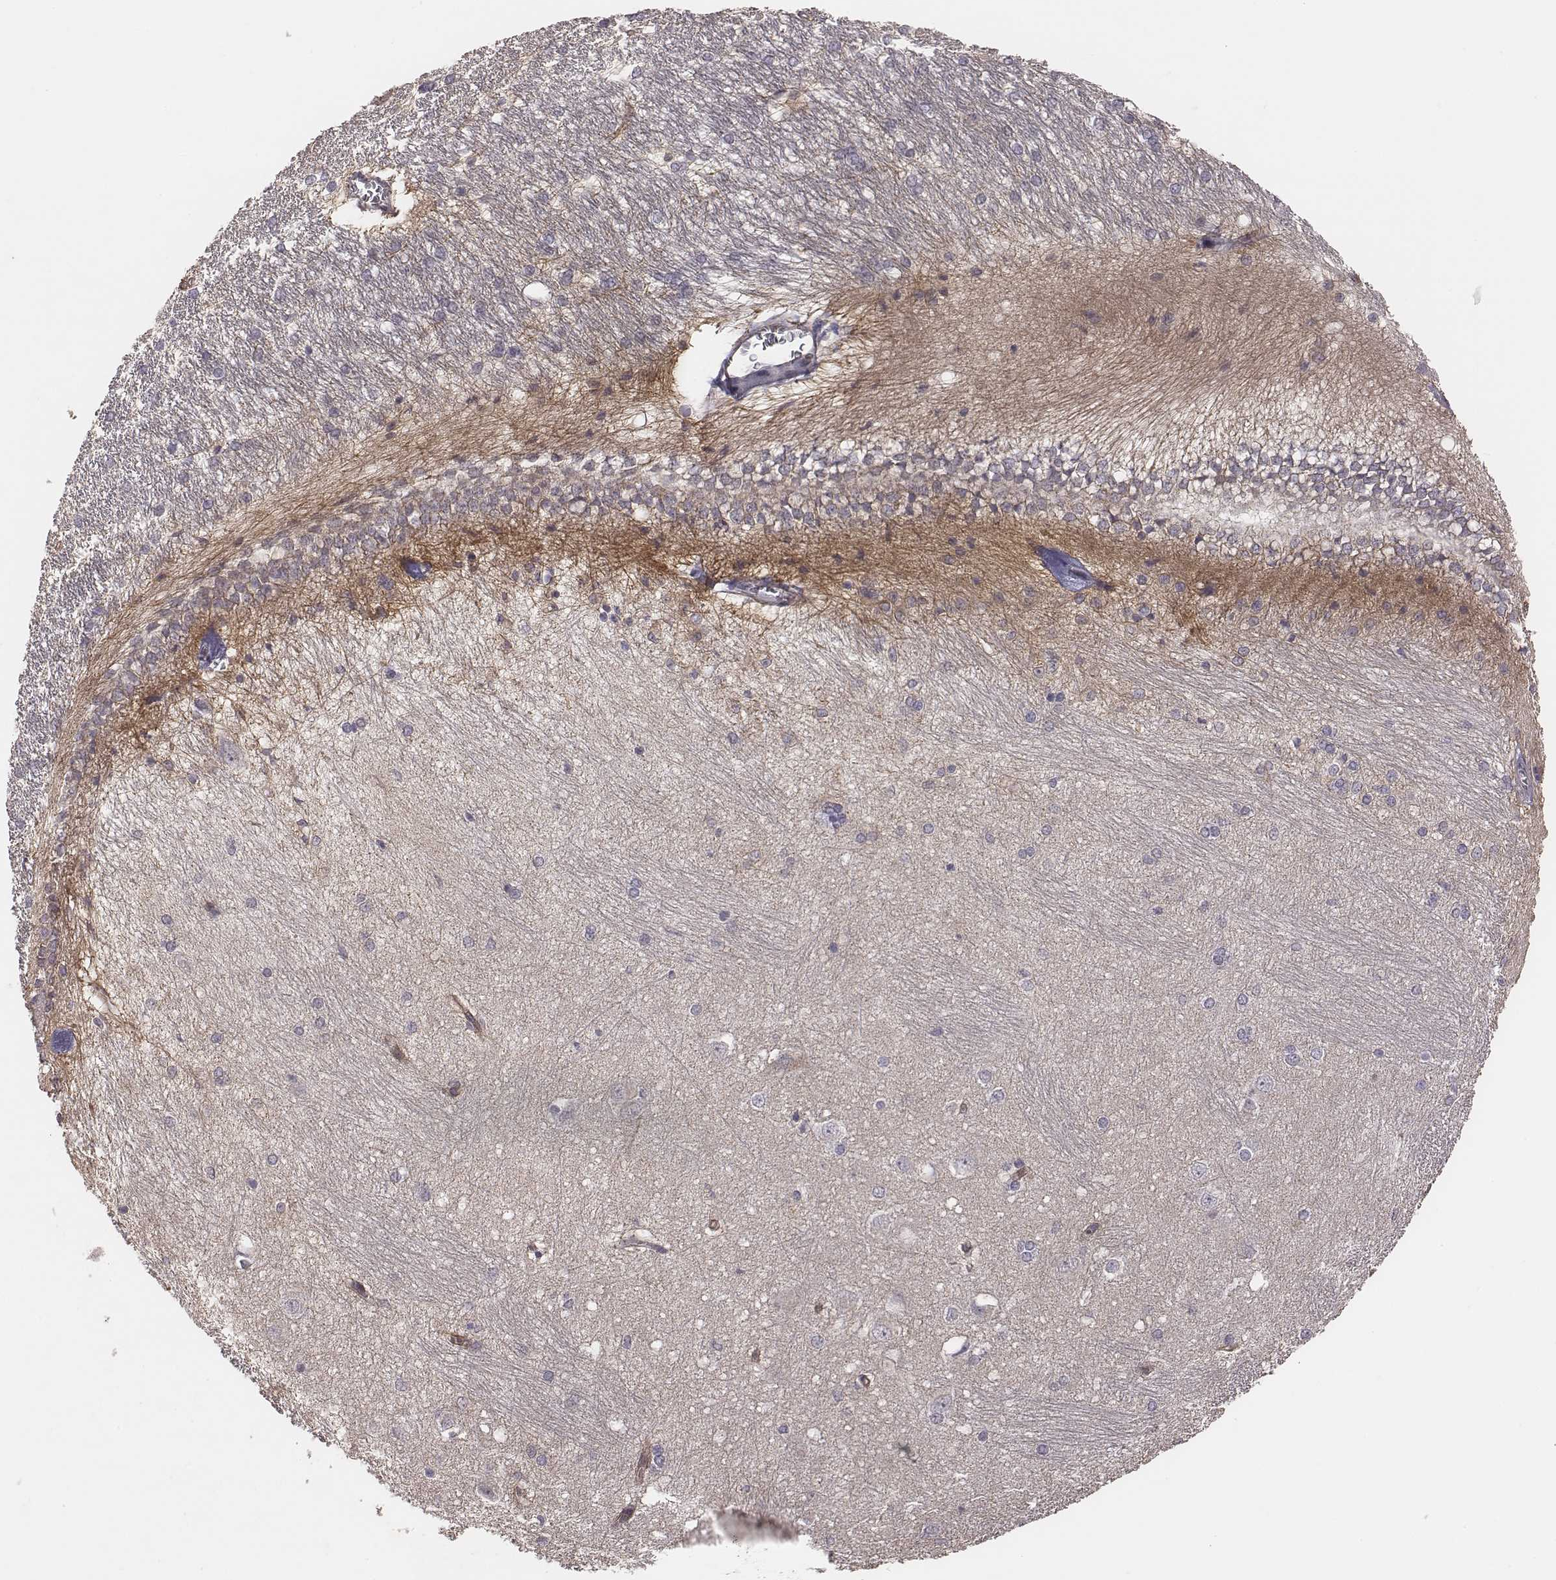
{"staining": {"intensity": "negative", "quantity": "none", "location": "none"}, "tissue": "hippocampus", "cell_type": "Glial cells", "image_type": "normal", "snomed": [{"axis": "morphology", "description": "Normal tissue, NOS"}, {"axis": "topography", "description": "Cerebral cortex"}, {"axis": "topography", "description": "Hippocampus"}], "caption": "The image reveals no staining of glial cells in unremarkable hippocampus. (DAB IHC with hematoxylin counter stain).", "gene": "SCARF1", "patient": {"sex": "female", "age": 19}}